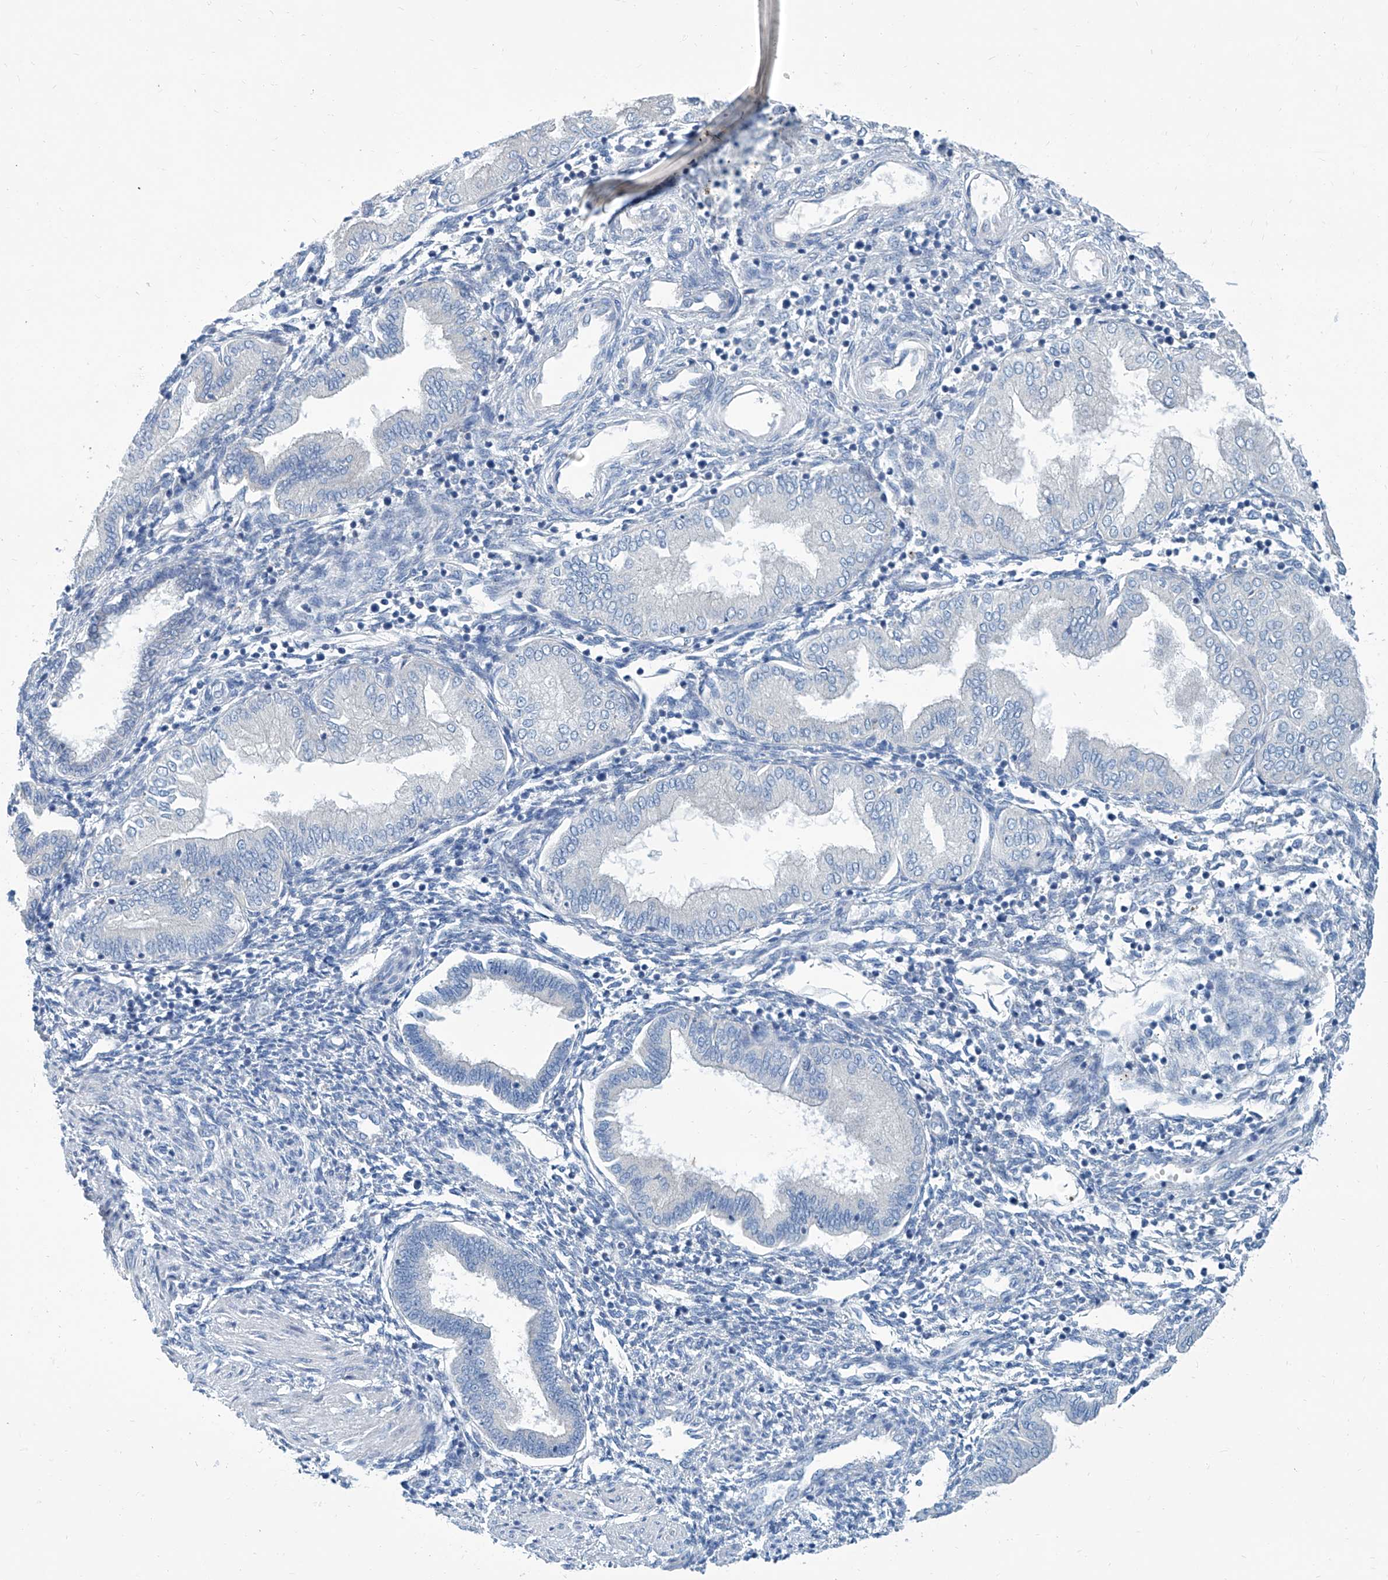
{"staining": {"intensity": "negative", "quantity": "none", "location": "none"}, "tissue": "endometrium", "cell_type": "Cells in endometrial stroma", "image_type": "normal", "snomed": [{"axis": "morphology", "description": "Normal tissue, NOS"}, {"axis": "topography", "description": "Endometrium"}], "caption": "IHC of normal endometrium displays no staining in cells in endometrial stroma. The staining was performed using DAB to visualize the protein expression in brown, while the nuclei were stained in blue with hematoxylin (Magnification: 20x).", "gene": "ZNF519", "patient": {"sex": "female", "age": 53}}